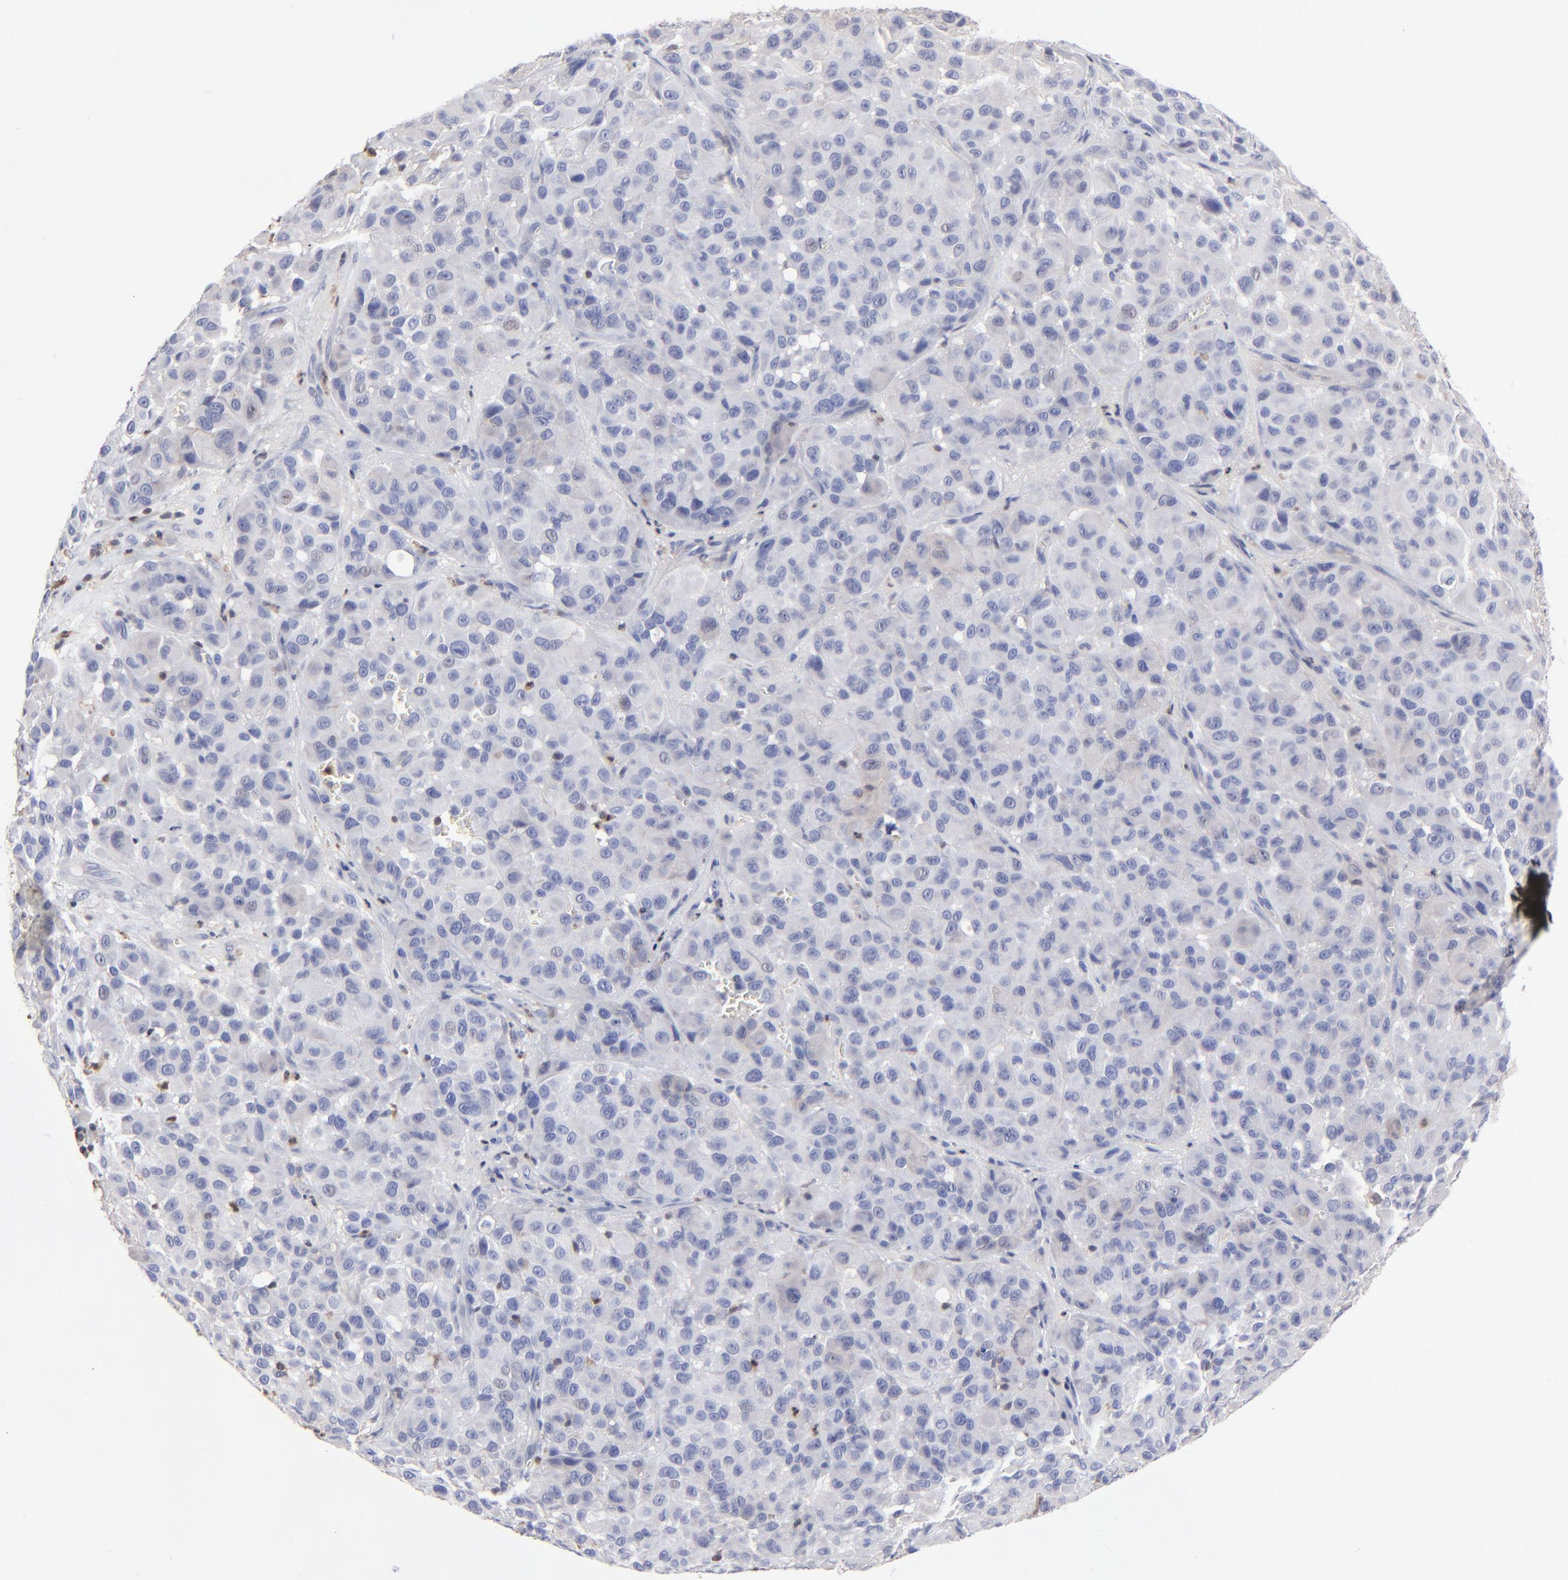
{"staining": {"intensity": "negative", "quantity": "none", "location": "none"}, "tissue": "melanoma", "cell_type": "Tumor cells", "image_type": "cancer", "snomed": [{"axis": "morphology", "description": "Malignant melanoma, NOS"}, {"axis": "topography", "description": "Skin"}], "caption": "The micrograph demonstrates no staining of tumor cells in melanoma.", "gene": "TBXT", "patient": {"sex": "female", "age": 21}}